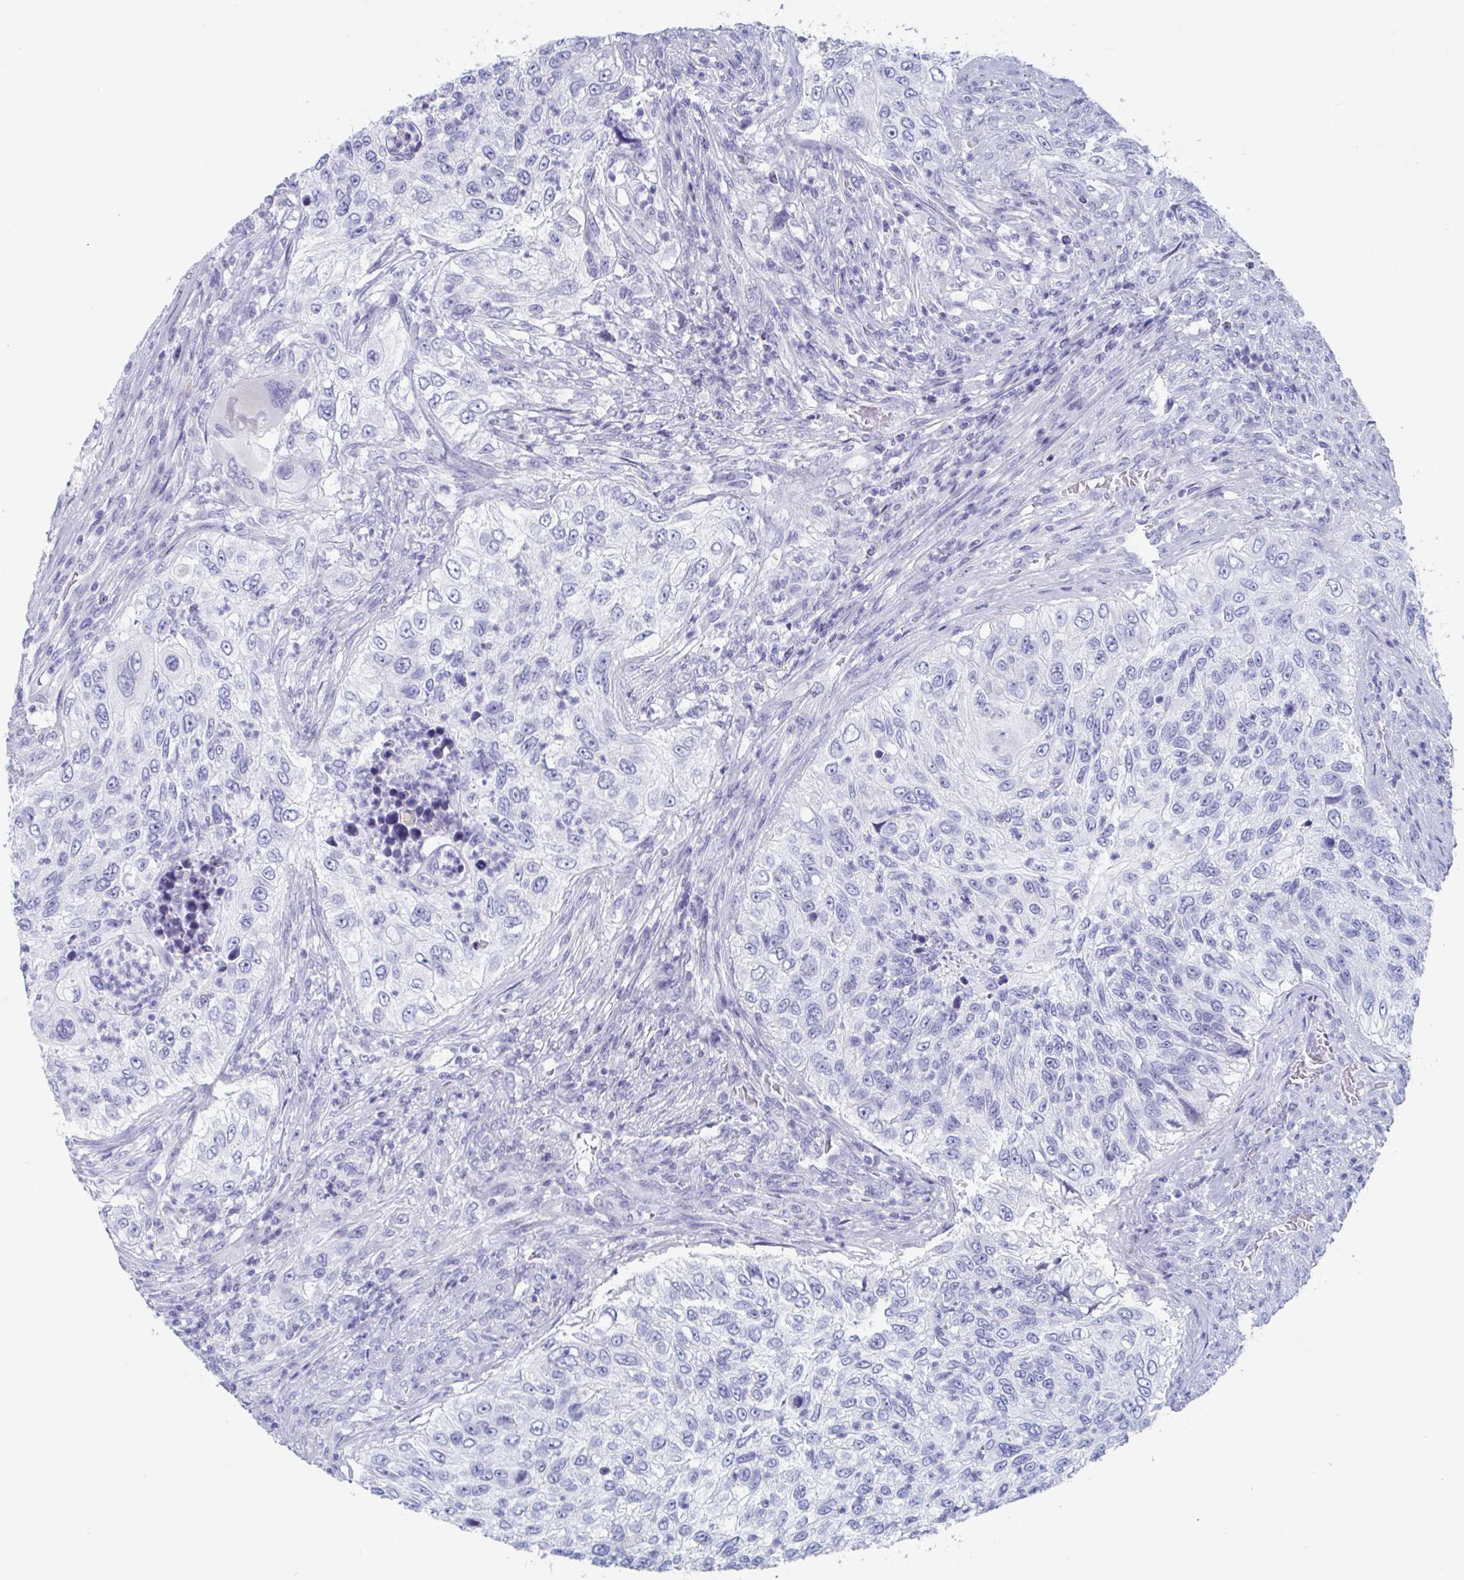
{"staining": {"intensity": "negative", "quantity": "none", "location": "none"}, "tissue": "urothelial cancer", "cell_type": "Tumor cells", "image_type": "cancer", "snomed": [{"axis": "morphology", "description": "Urothelial carcinoma, High grade"}, {"axis": "topography", "description": "Urinary bladder"}], "caption": "High-grade urothelial carcinoma was stained to show a protein in brown. There is no significant staining in tumor cells.", "gene": "DPEP3", "patient": {"sex": "female", "age": 60}}